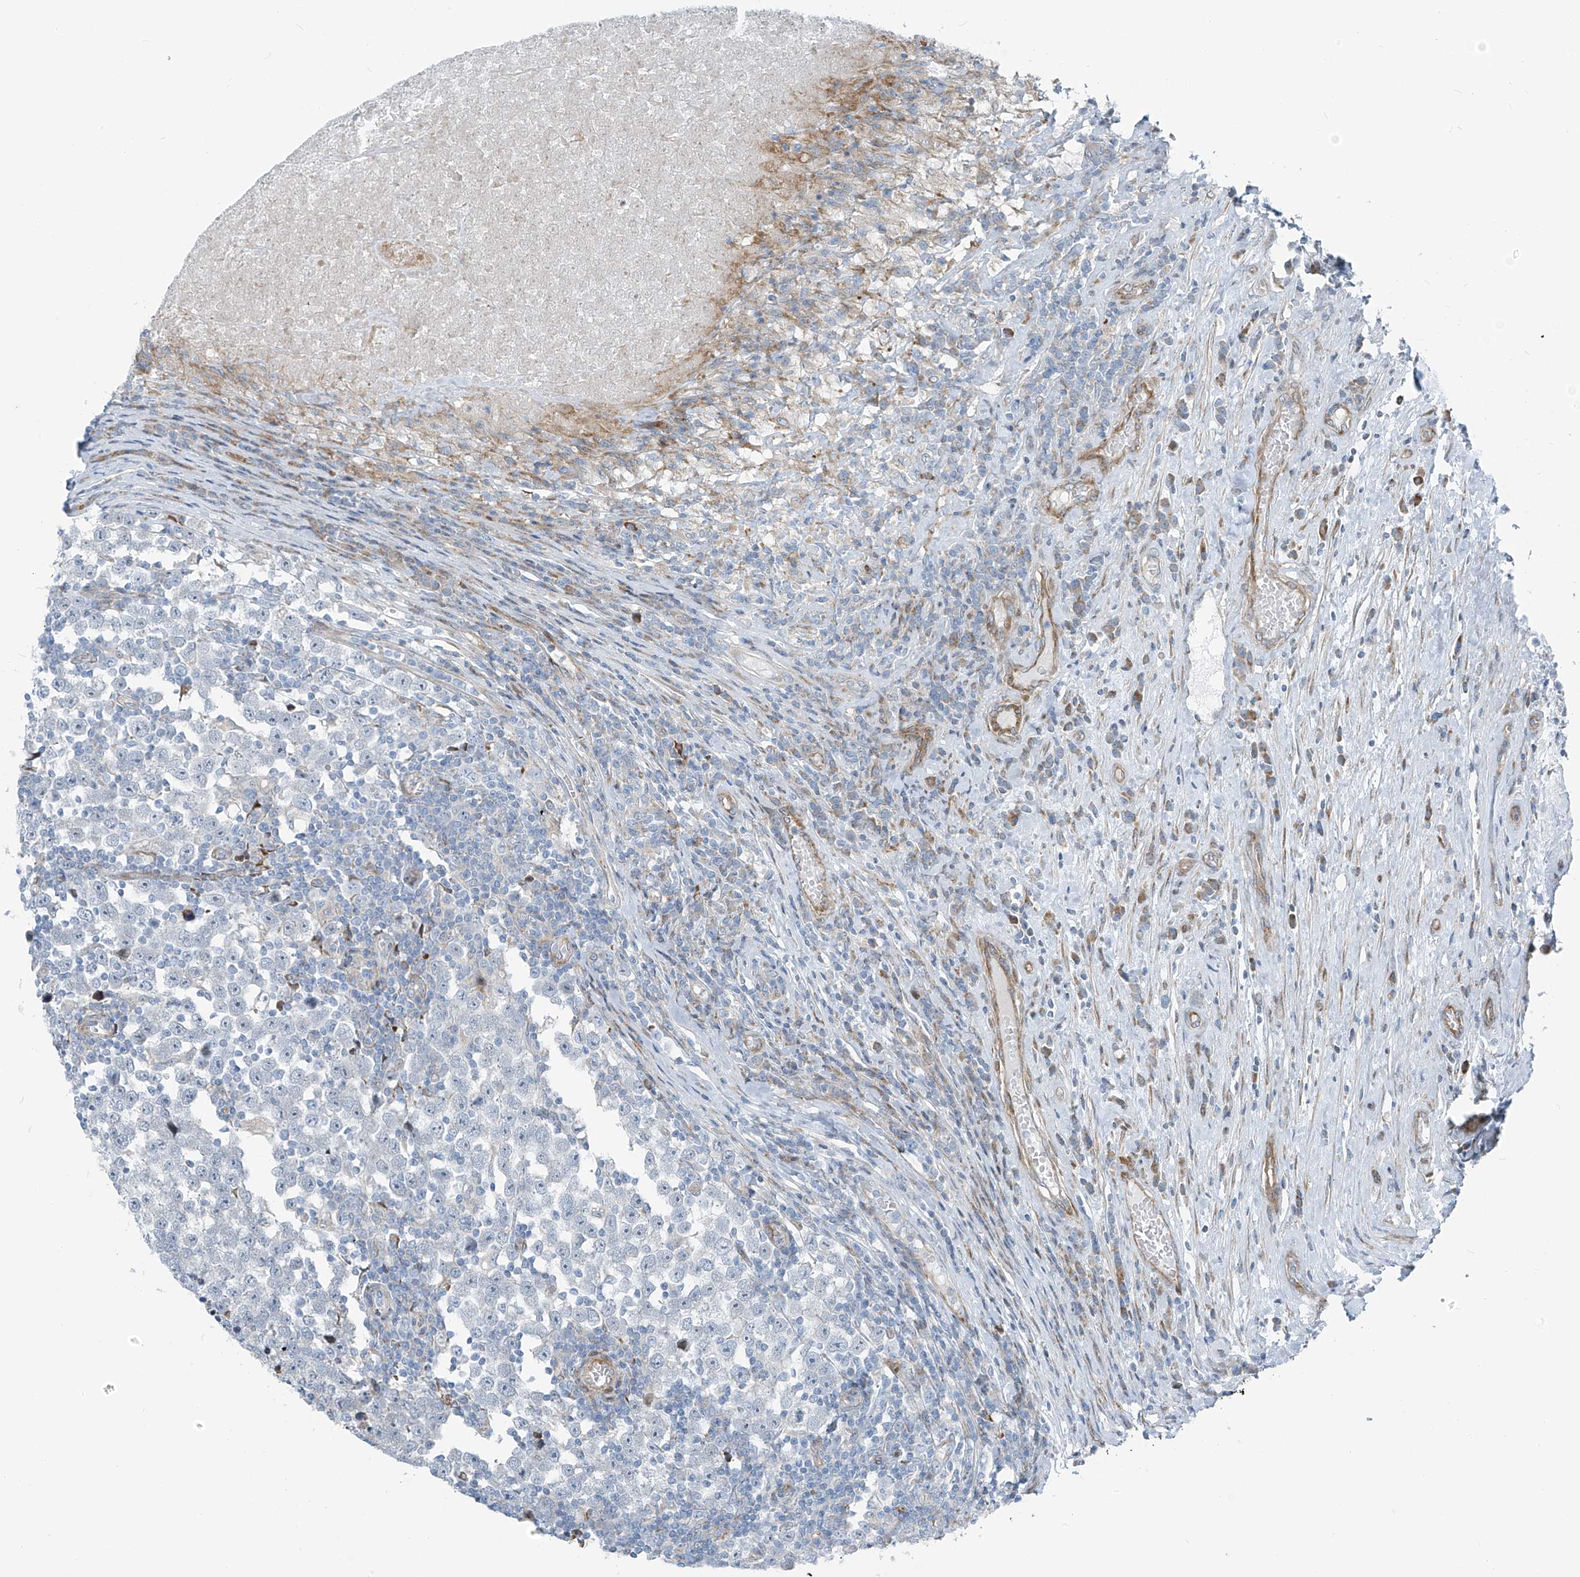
{"staining": {"intensity": "negative", "quantity": "none", "location": "none"}, "tissue": "testis cancer", "cell_type": "Tumor cells", "image_type": "cancer", "snomed": [{"axis": "morphology", "description": "Normal tissue, NOS"}, {"axis": "morphology", "description": "Seminoma, NOS"}, {"axis": "topography", "description": "Testis"}], "caption": "Tumor cells show no significant expression in testis cancer. The staining was performed using DAB to visualize the protein expression in brown, while the nuclei were stained in blue with hematoxylin (Magnification: 20x).", "gene": "HIC2", "patient": {"sex": "male", "age": 43}}